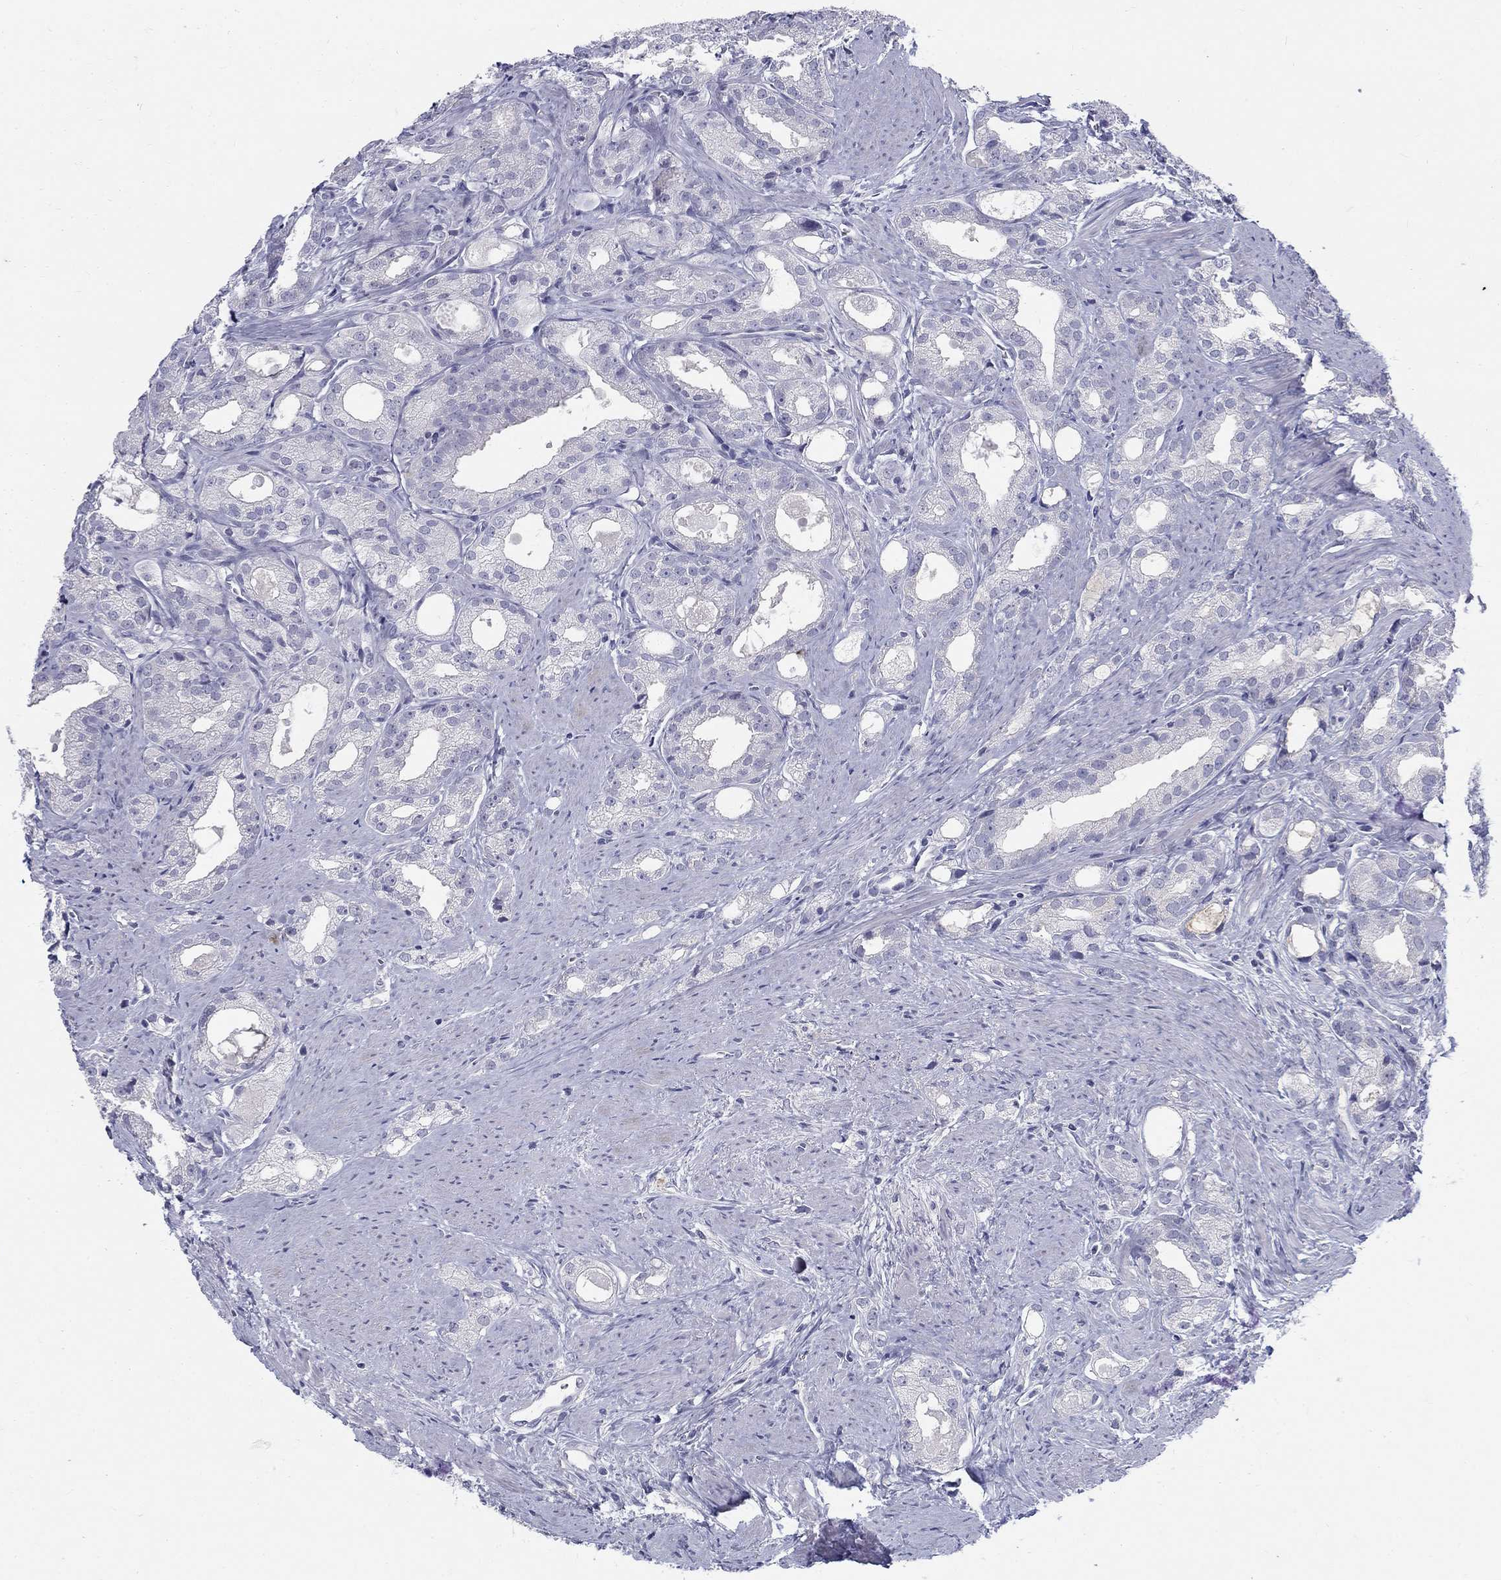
{"staining": {"intensity": "negative", "quantity": "none", "location": "none"}, "tissue": "prostate cancer", "cell_type": "Tumor cells", "image_type": "cancer", "snomed": [{"axis": "morphology", "description": "Adenocarcinoma, NOS"}, {"axis": "morphology", "description": "Adenocarcinoma, High grade"}, {"axis": "topography", "description": "Prostate"}], "caption": "Tumor cells are negative for protein expression in human high-grade adenocarcinoma (prostate).", "gene": "MAGEB6", "patient": {"sex": "male", "age": 70}}